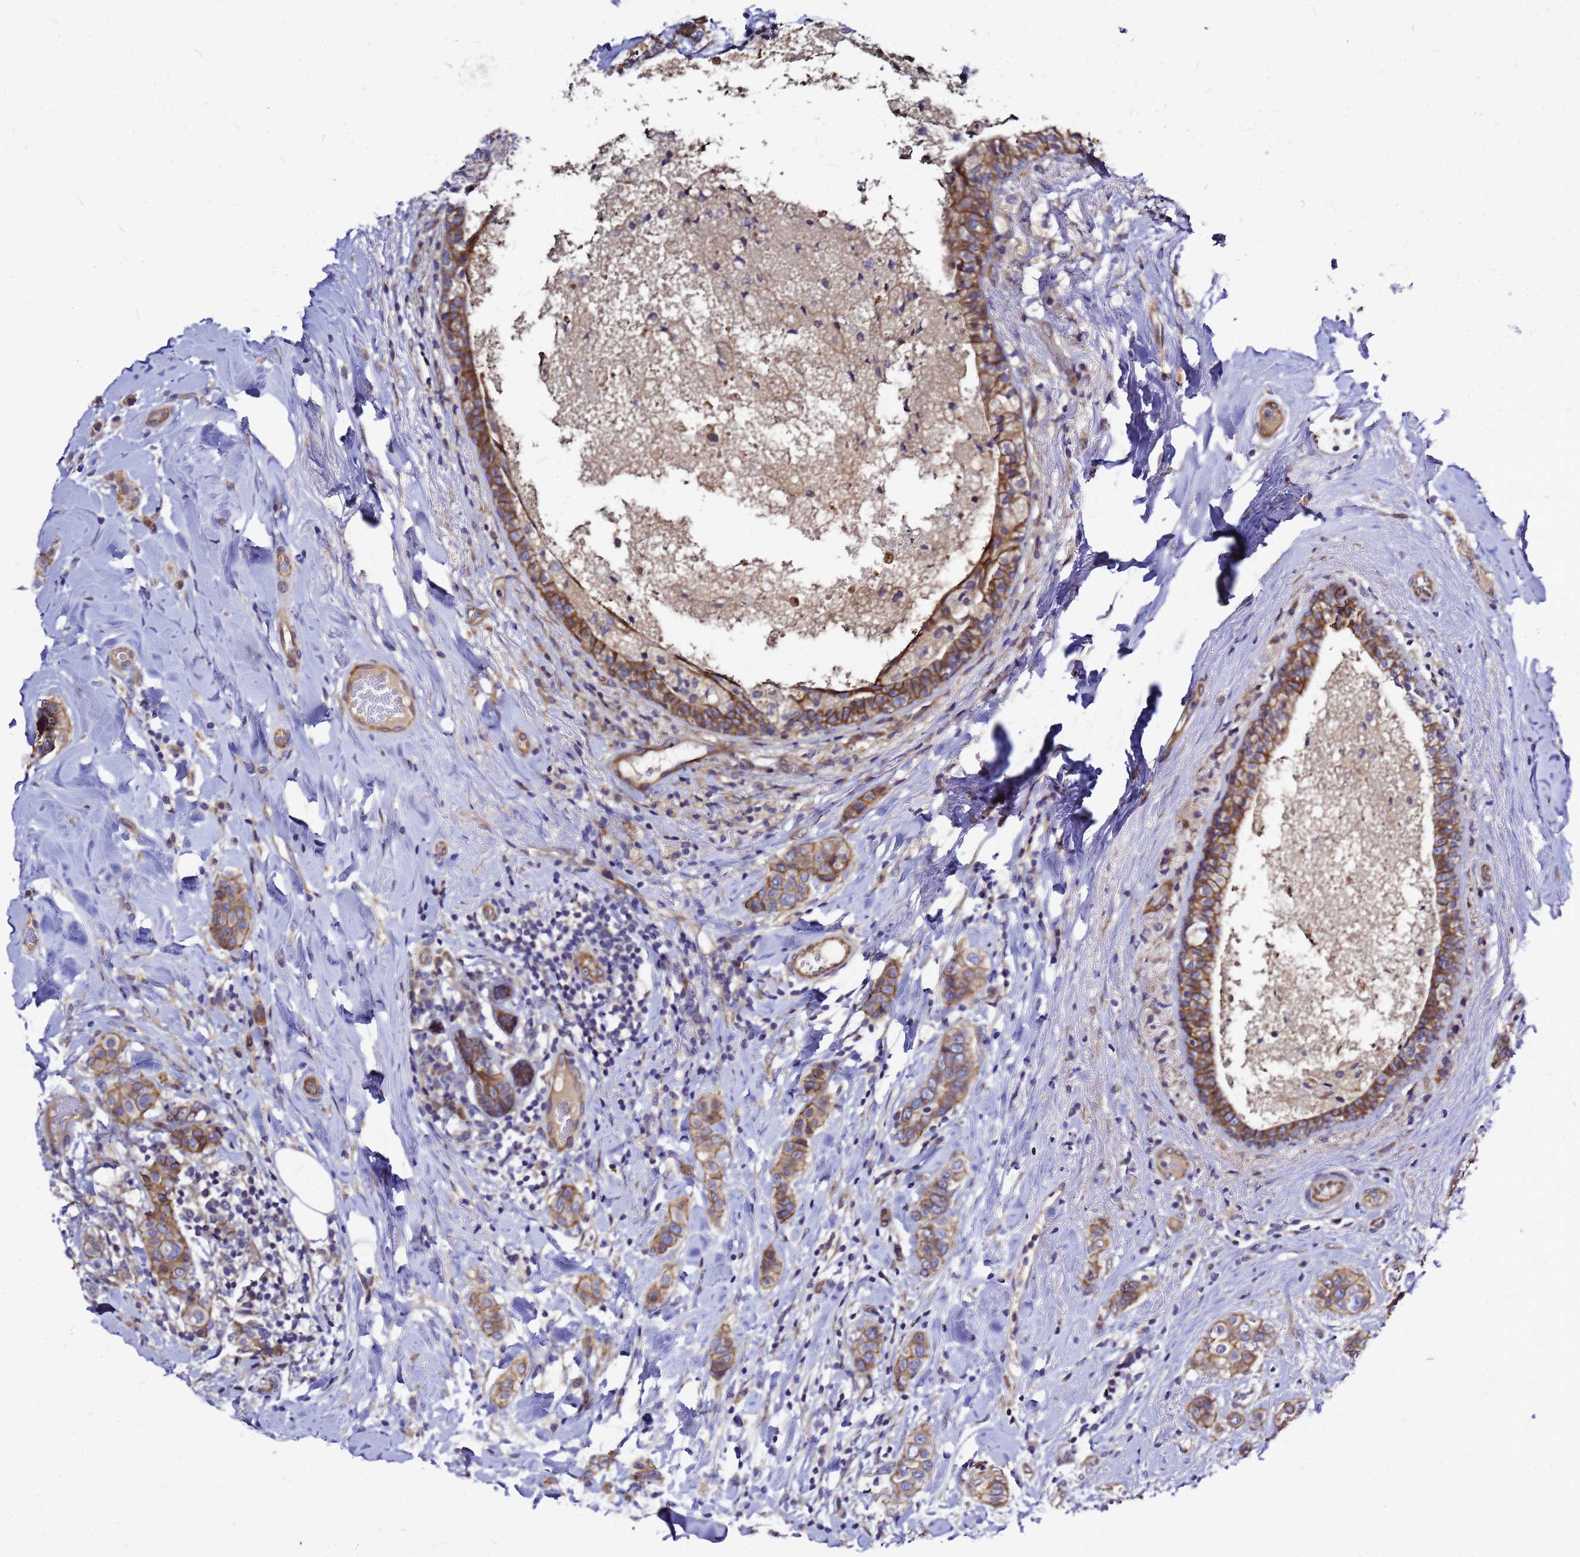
{"staining": {"intensity": "moderate", "quantity": ">75%", "location": "cytoplasmic/membranous"}, "tissue": "breast cancer", "cell_type": "Tumor cells", "image_type": "cancer", "snomed": [{"axis": "morphology", "description": "Lobular carcinoma"}, {"axis": "topography", "description": "Breast"}], "caption": "Breast lobular carcinoma stained with DAB immunohistochemistry reveals medium levels of moderate cytoplasmic/membranous positivity in approximately >75% of tumor cells.", "gene": "FBXW5", "patient": {"sex": "female", "age": 51}}